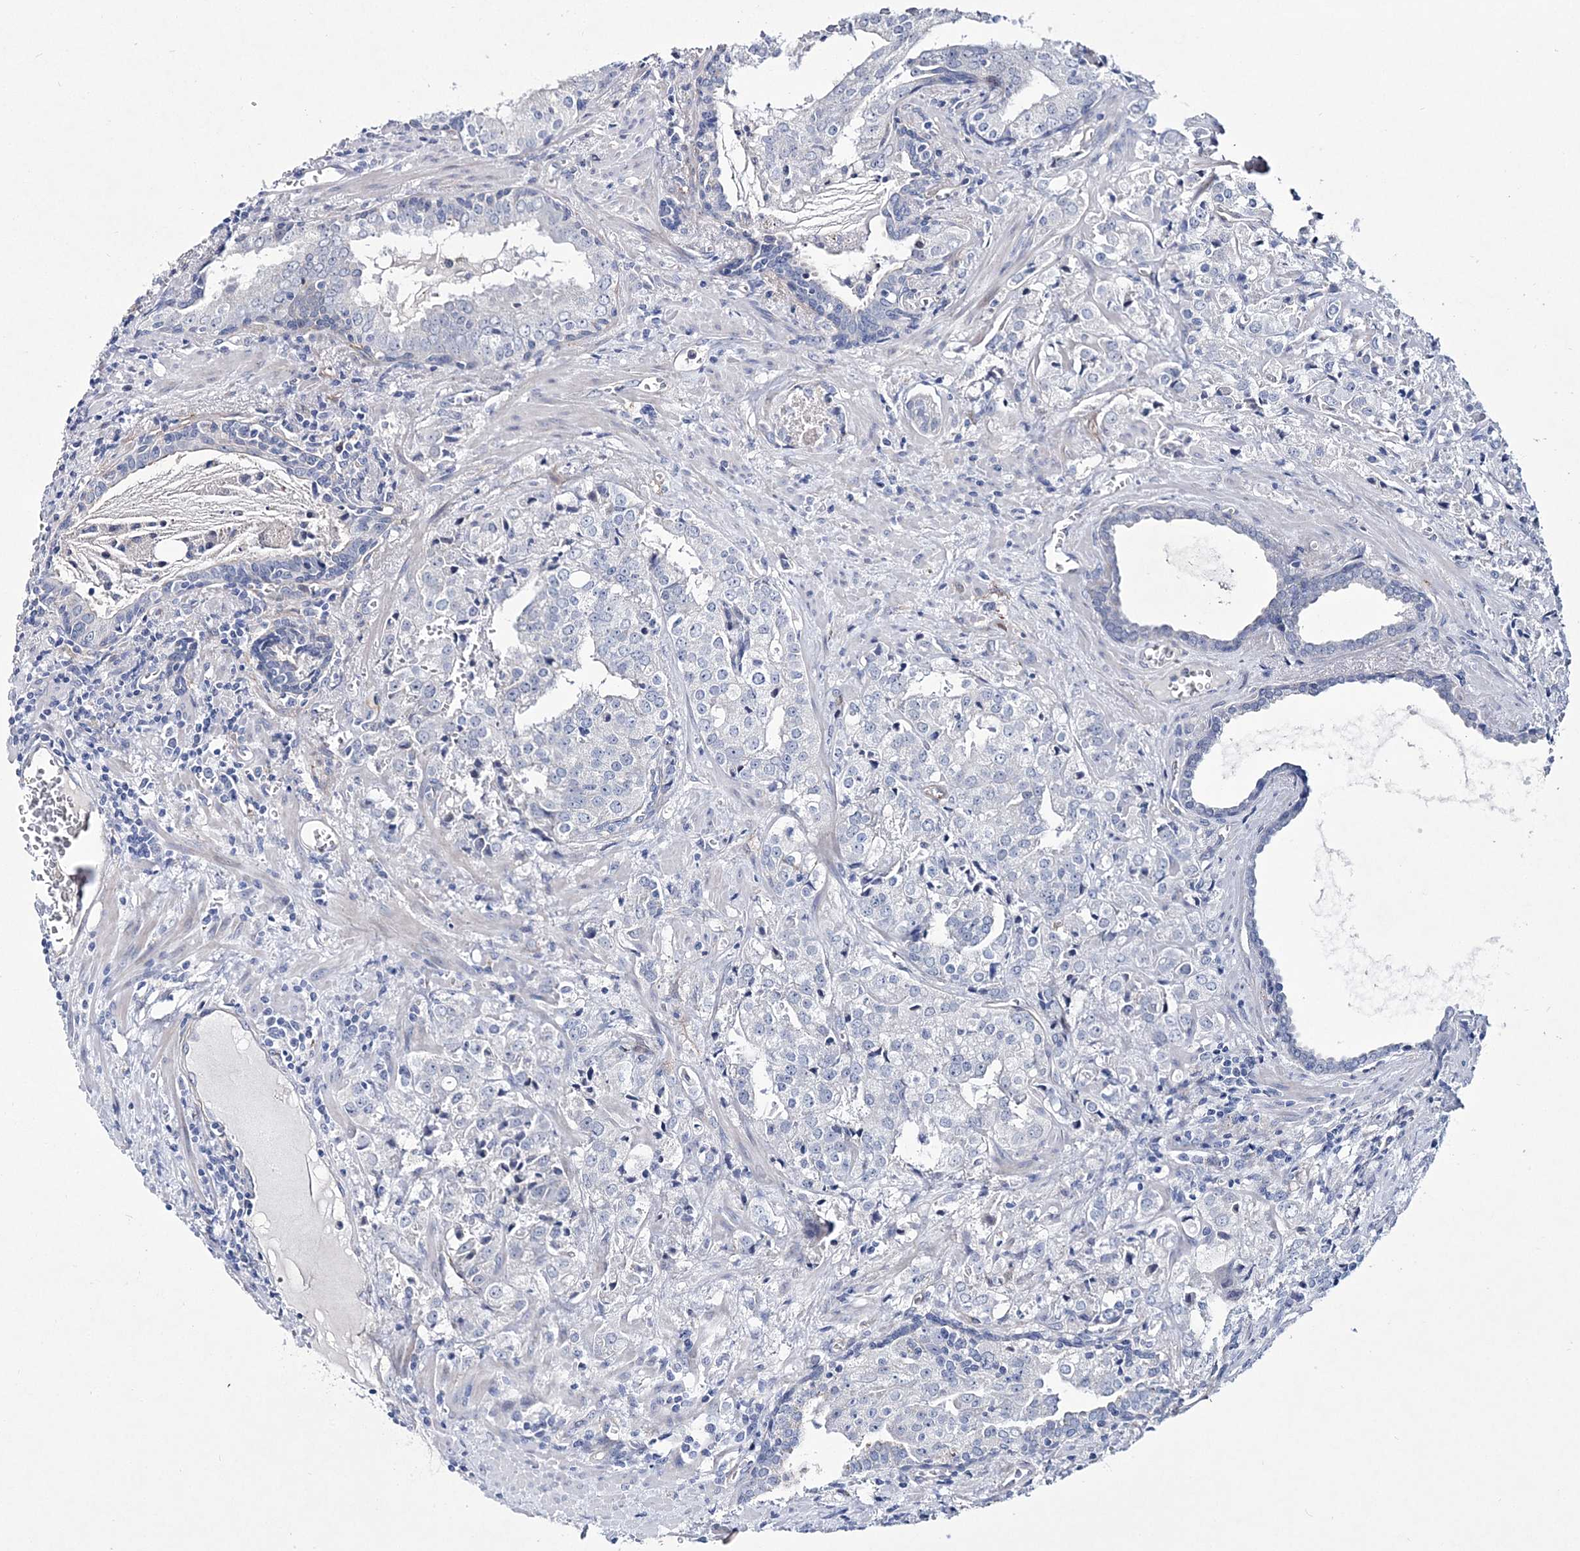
{"staining": {"intensity": "negative", "quantity": "none", "location": "none"}, "tissue": "prostate cancer", "cell_type": "Tumor cells", "image_type": "cancer", "snomed": [{"axis": "morphology", "description": "Adenocarcinoma, High grade"}, {"axis": "topography", "description": "Prostate"}], "caption": "IHC histopathology image of human prostate cancer (adenocarcinoma (high-grade)) stained for a protein (brown), which shows no expression in tumor cells. The staining was performed using DAB (3,3'-diaminobenzidine) to visualize the protein expression in brown, while the nuclei were stained in blue with hematoxylin (Magnification: 20x).", "gene": "ANO1", "patient": {"sex": "male", "age": 68}}